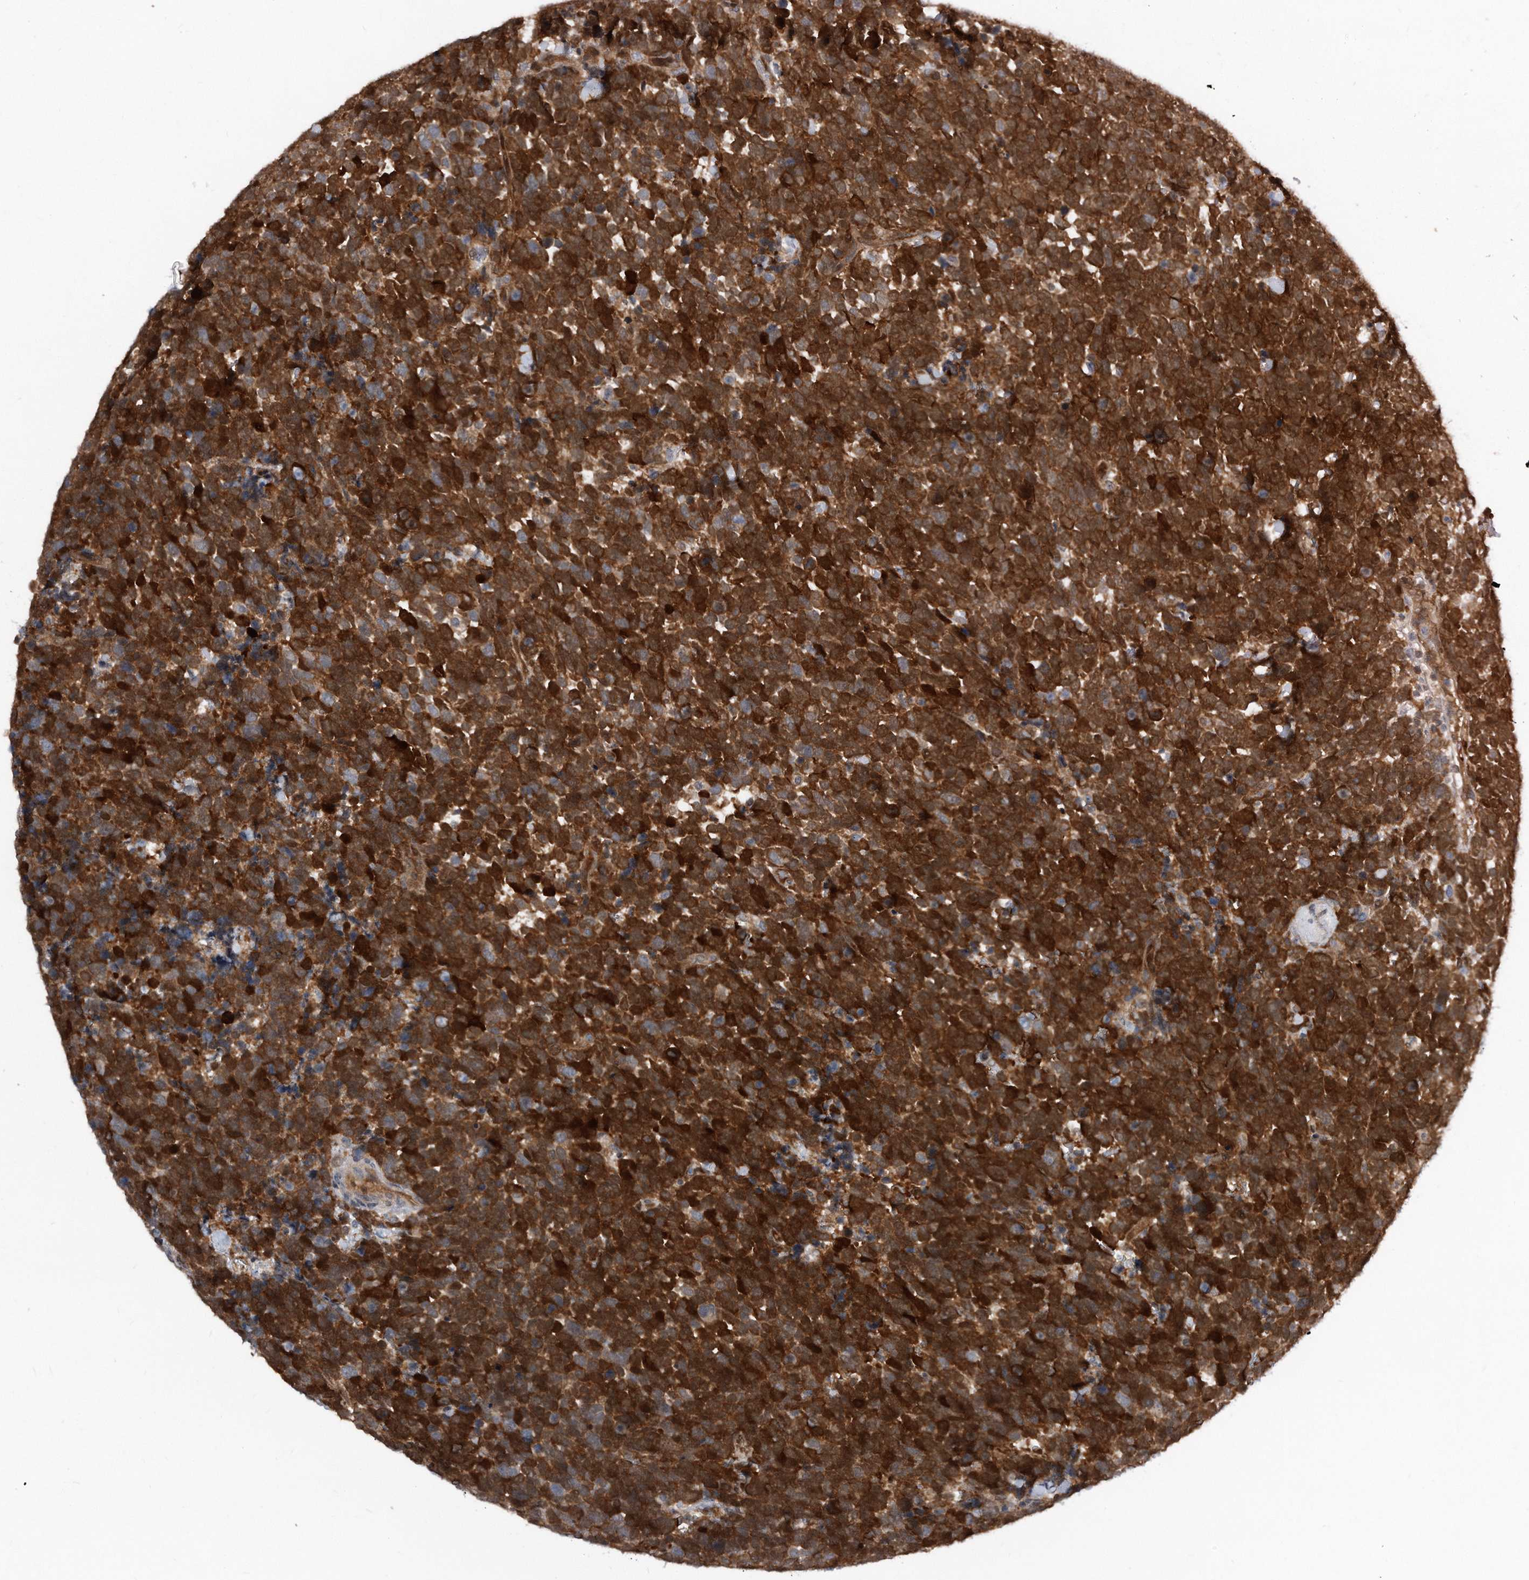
{"staining": {"intensity": "strong", "quantity": ">75%", "location": "cytoplasmic/membranous"}, "tissue": "urothelial cancer", "cell_type": "Tumor cells", "image_type": "cancer", "snomed": [{"axis": "morphology", "description": "Urothelial carcinoma, High grade"}, {"axis": "topography", "description": "Urinary bladder"}], "caption": "Human high-grade urothelial carcinoma stained with a brown dye demonstrates strong cytoplasmic/membranous positive positivity in approximately >75% of tumor cells.", "gene": "MAP2K6", "patient": {"sex": "female", "age": 82}}